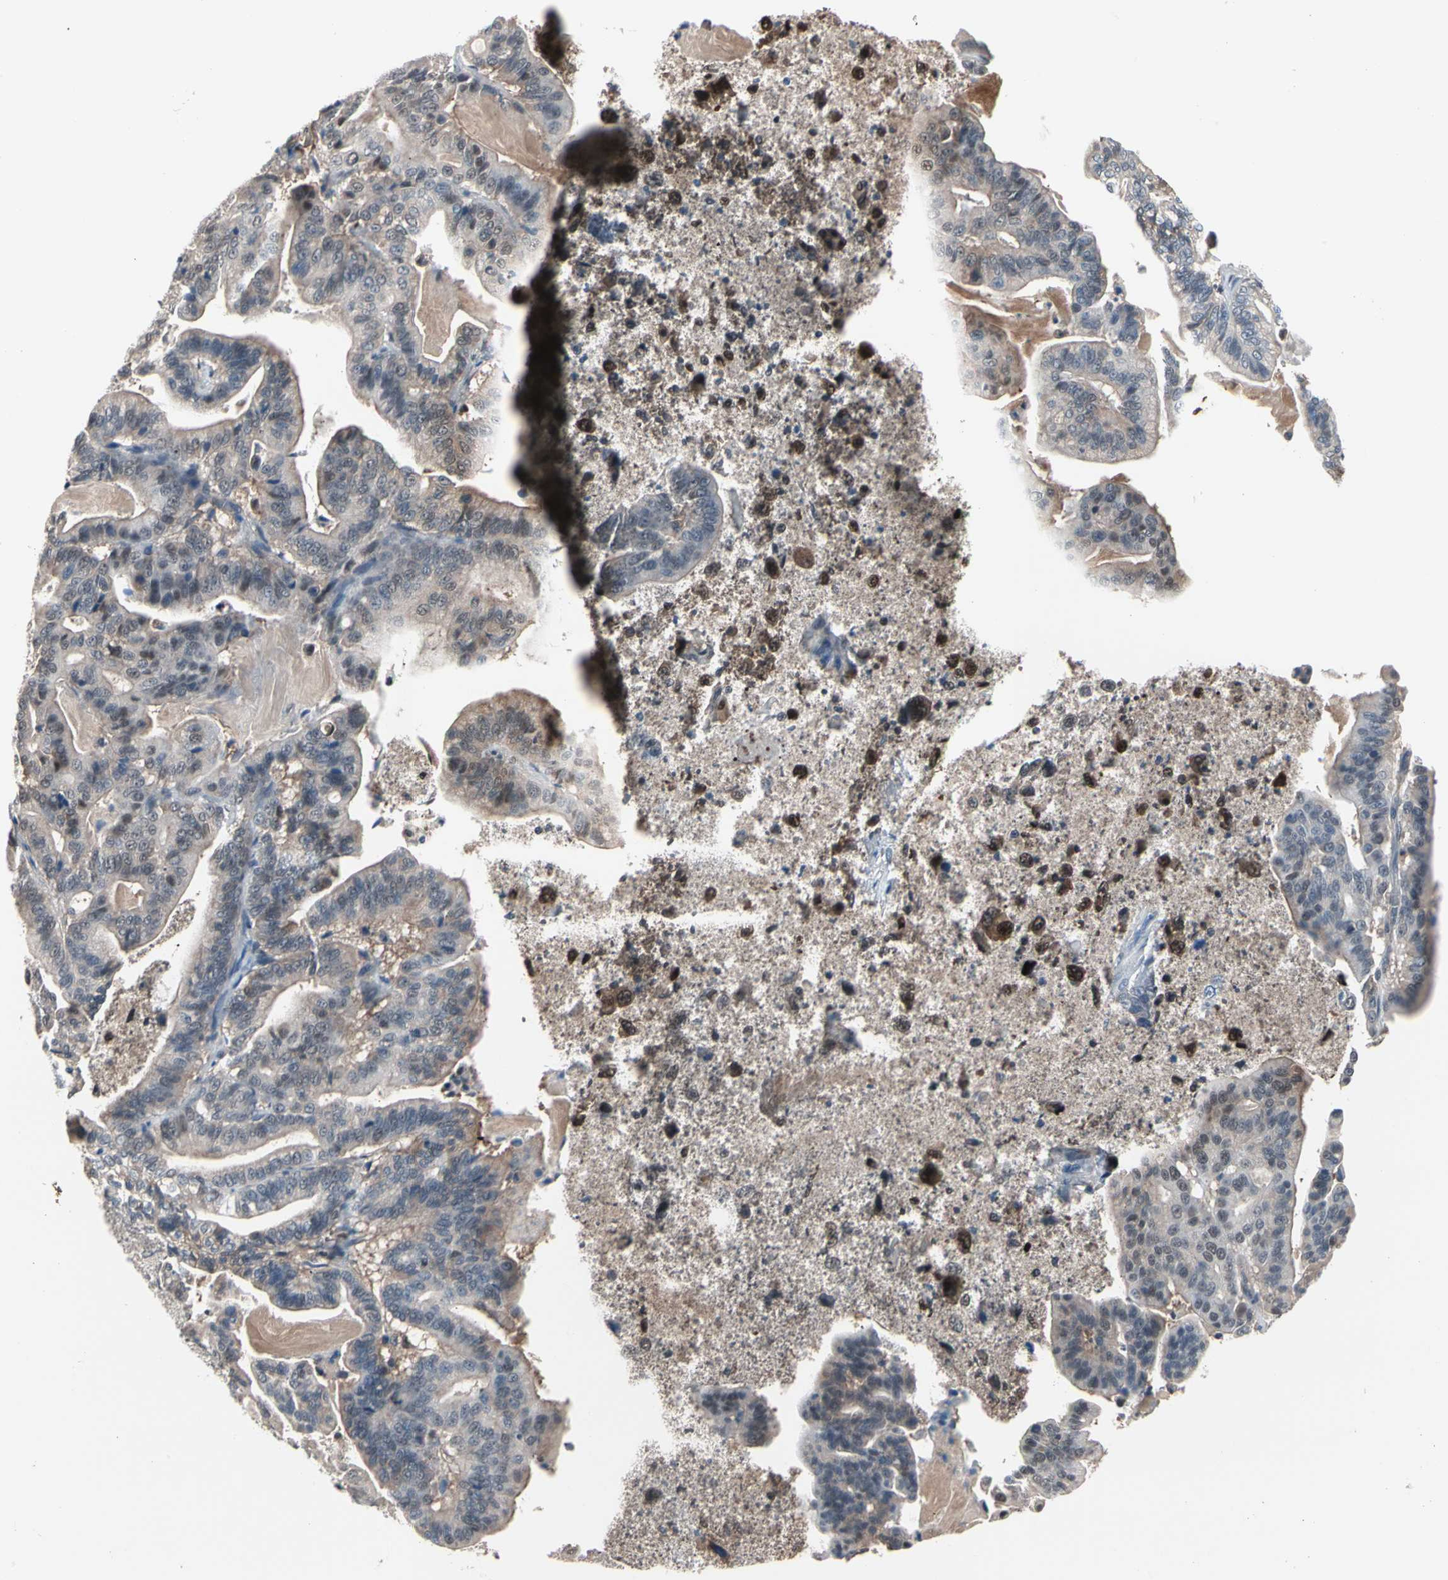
{"staining": {"intensity": "moderate", "quantity": "25%-75%", "location": "cytoplasmic/membranous"}, "tissue": "pancreatic cancer", "cell_type": "Tumor cells", "image_type": "cancer", "snomed": [{"axis": "morphology", "description": "Adenocarcinoma, NOS"}, {"axis": "topography", "description": "Pancreas"}], "caption": "Tumor cells show moderate cytoplasmic/membranous staining in about 25%-75% of cells in pancreatic cancer. The protein is shown in brown color, while the nuclei are stained blue.", "gene": "PSMA2", "patient": {"sex": "male", "age": 63}}